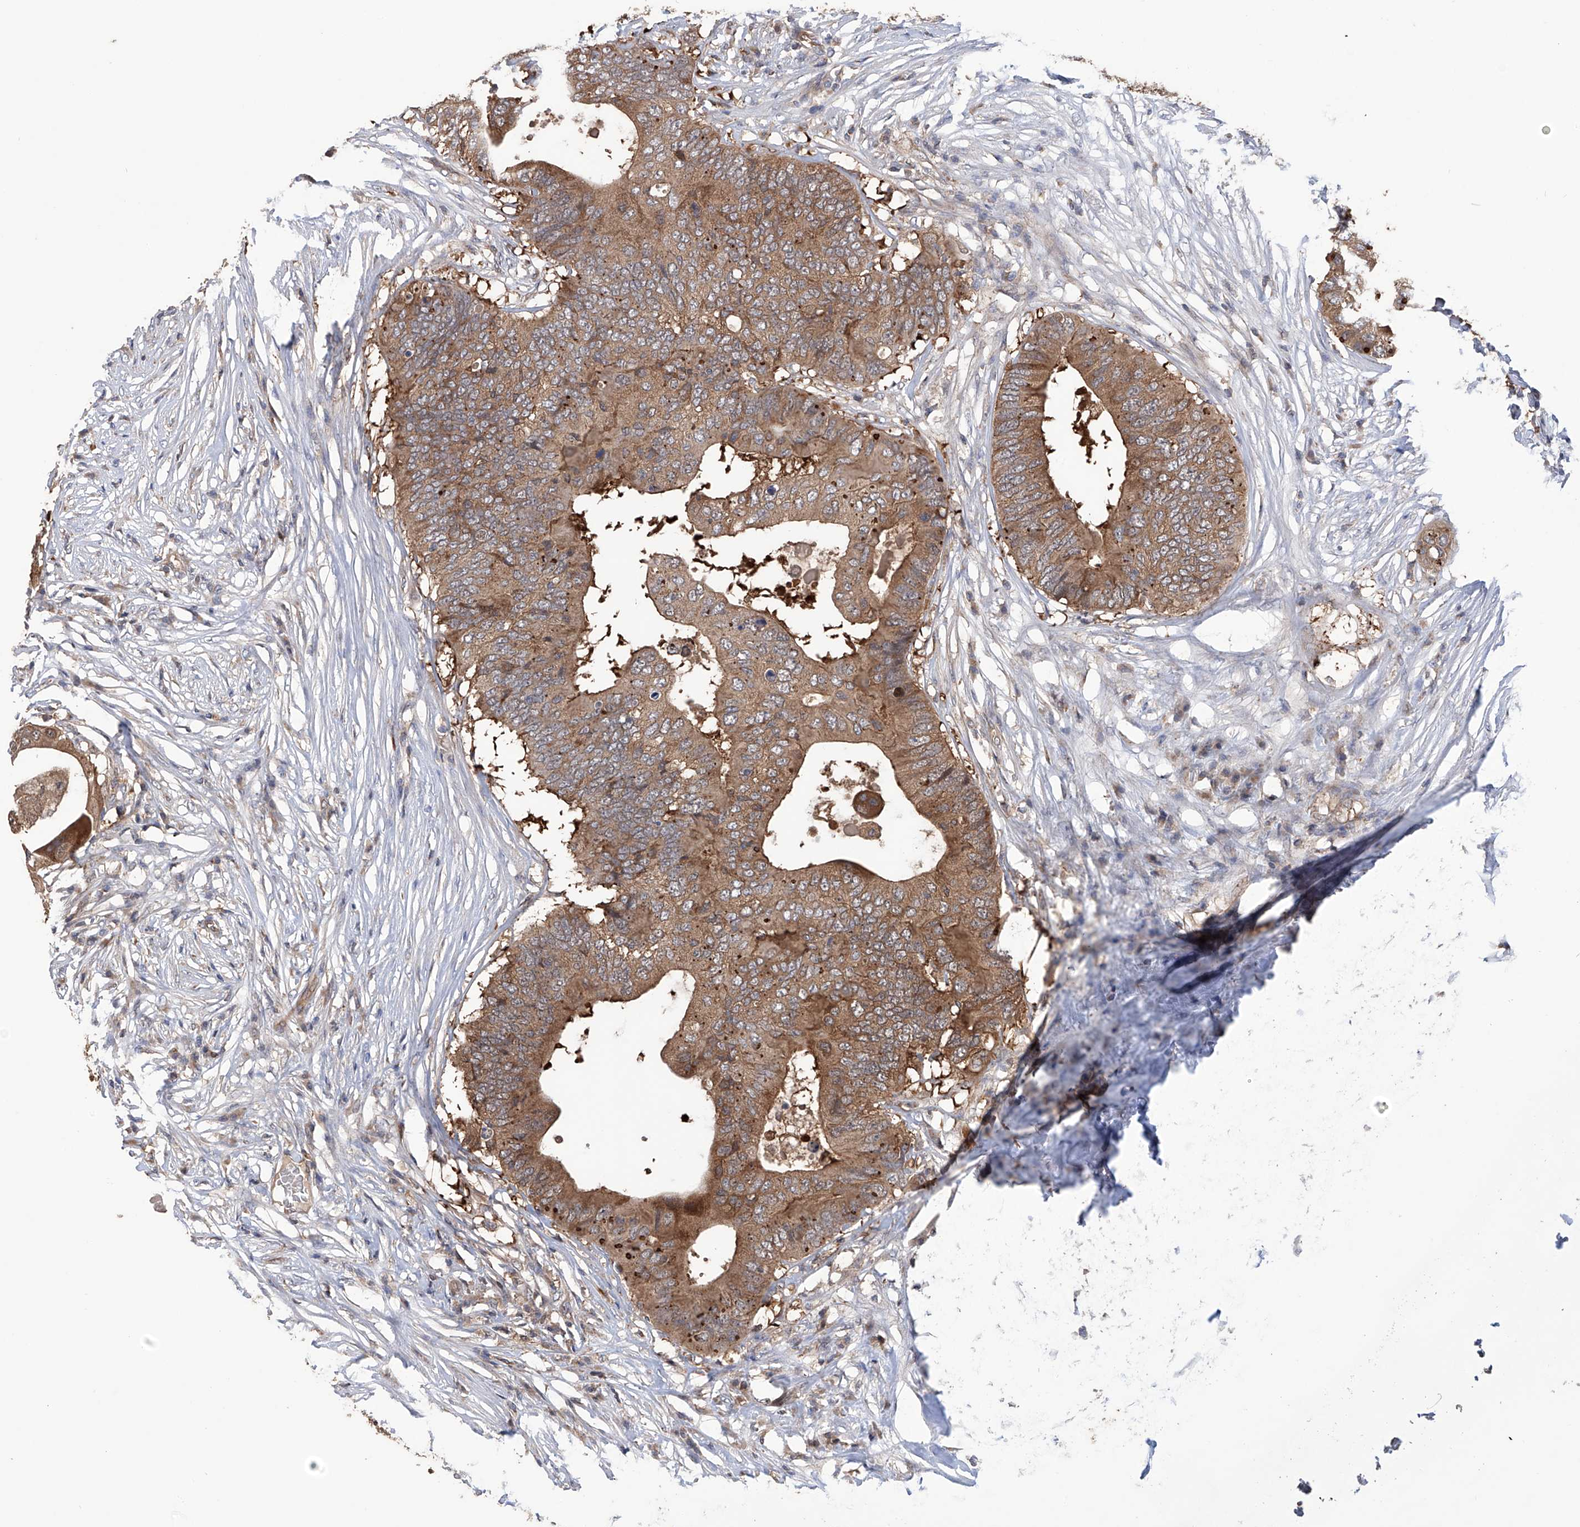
{"staining": {"intensity": "moderate", "quantity": ">75%", "location": "cytoplasmic/membranous"}, "tissue": "colorectal cancer", "cell_type": "Tumor cells", "image_type": "cancer", "snomed": [{"axis": "morphology", "description": "Adenocarcinoma, NOS"}, {"axis": "topography", "description": "Colon"}], "caption": "There is medium levels of moderate cytoplasmic/membranous expression in tumor cells of colorectal adenocarcinoma, as demonstrated by immunohistochemical staining (brown color).", "gene": "NUDT17", "patient": {"sex": "male", "age": 71}}